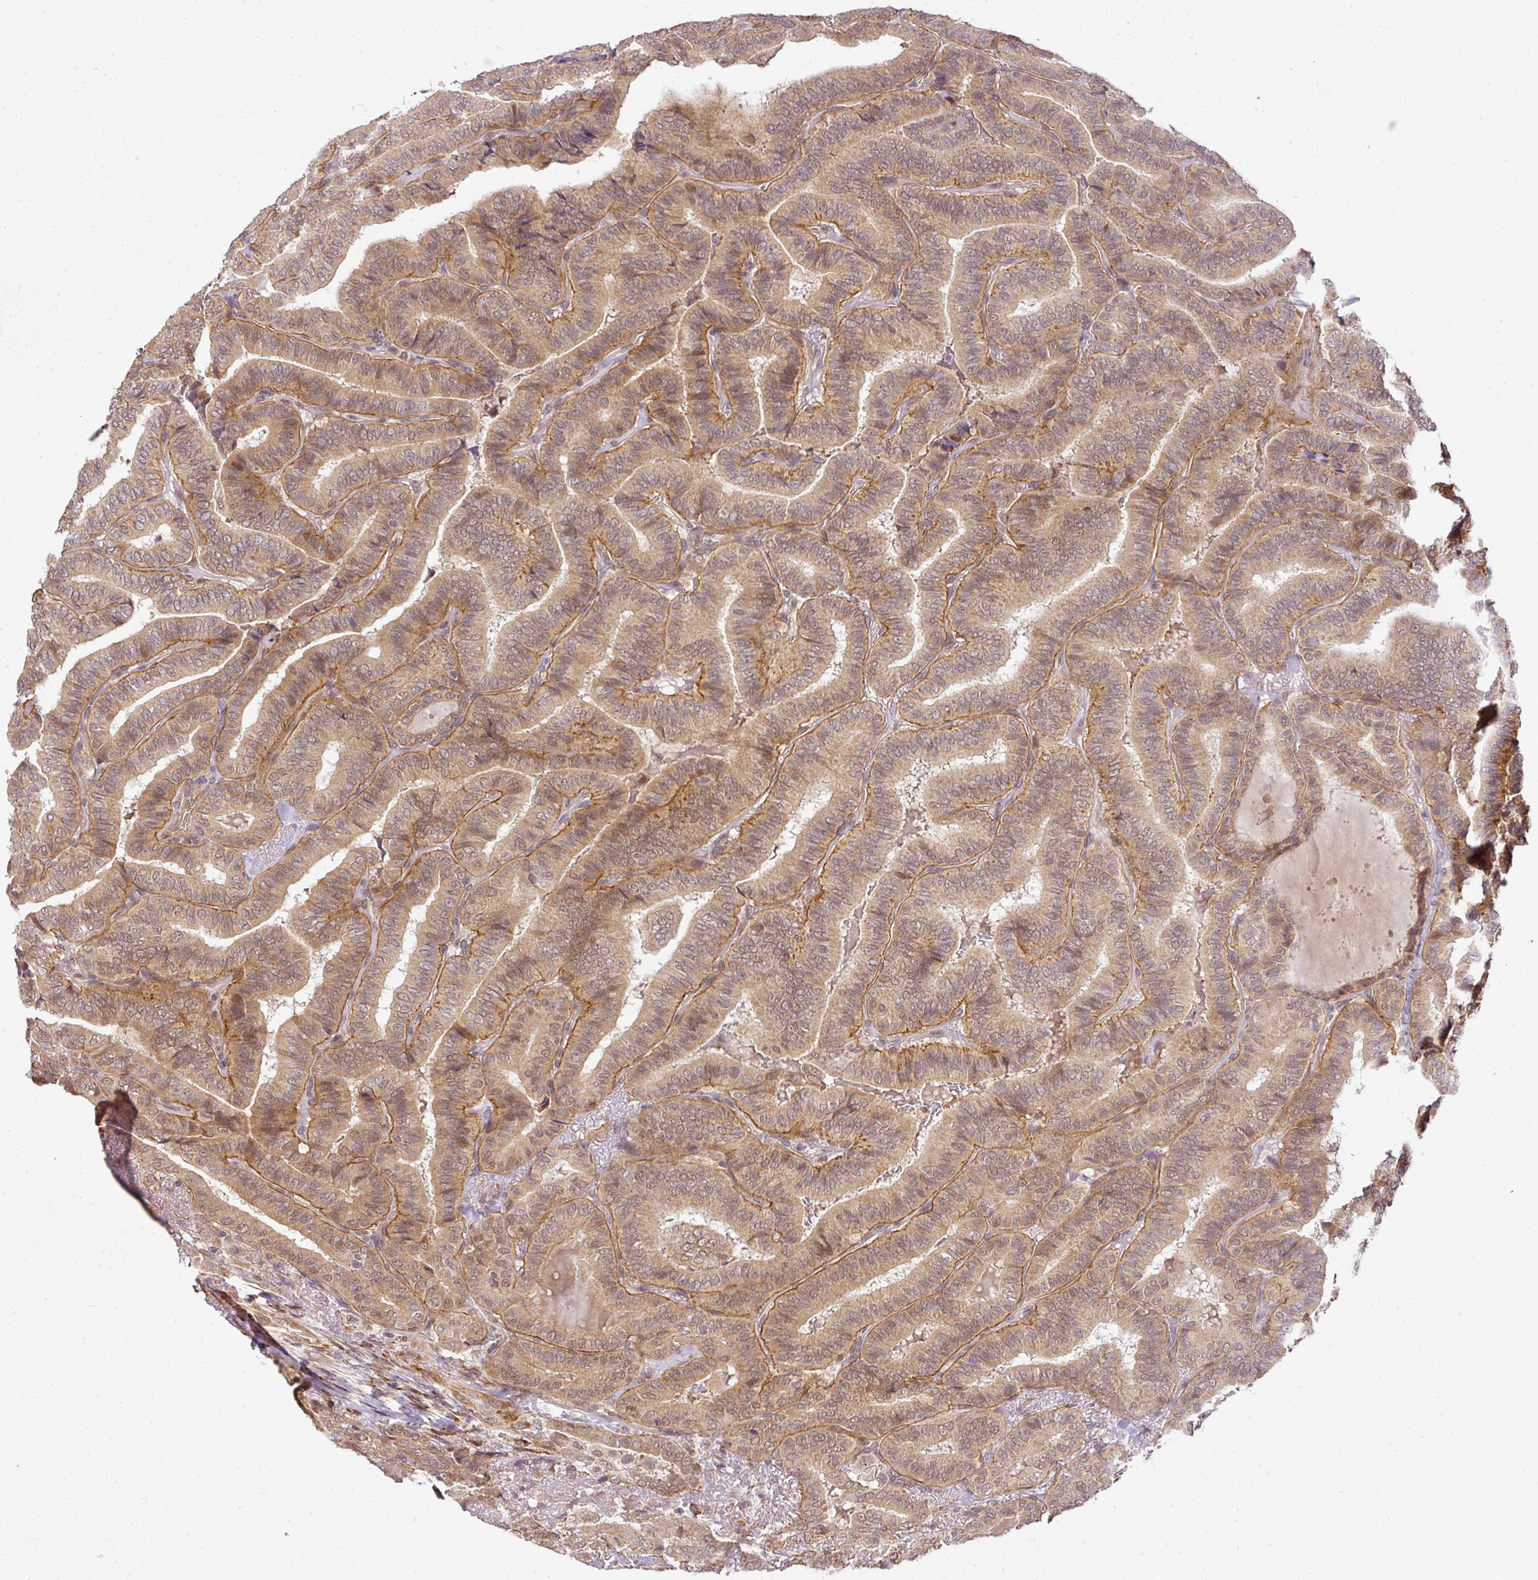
{"staining": {"intensity": "moderate", "quantity": "25%-75%", "location": "cytoplasmic/membranous"}, "tissue": "thyroid cancer", "cell_type": "Tumor cells", "image_type": "cancer", "snomed": [{"axis": "morphology", "description": "Papillary adenocarcinoma, NOS"}, {"axis": "topography", "description": "Thyroid gland"}], "caption": "Papillary adenocarcinoma (thyroid) stained with DAB immunohistochemistry (IHC) exhibits medium levels of moderate cytoplasmic/membranous expression in about 25%-75% of tumor cells.", "gene": "C1orf226", "patient": {"sex": "male", "age": 61}}